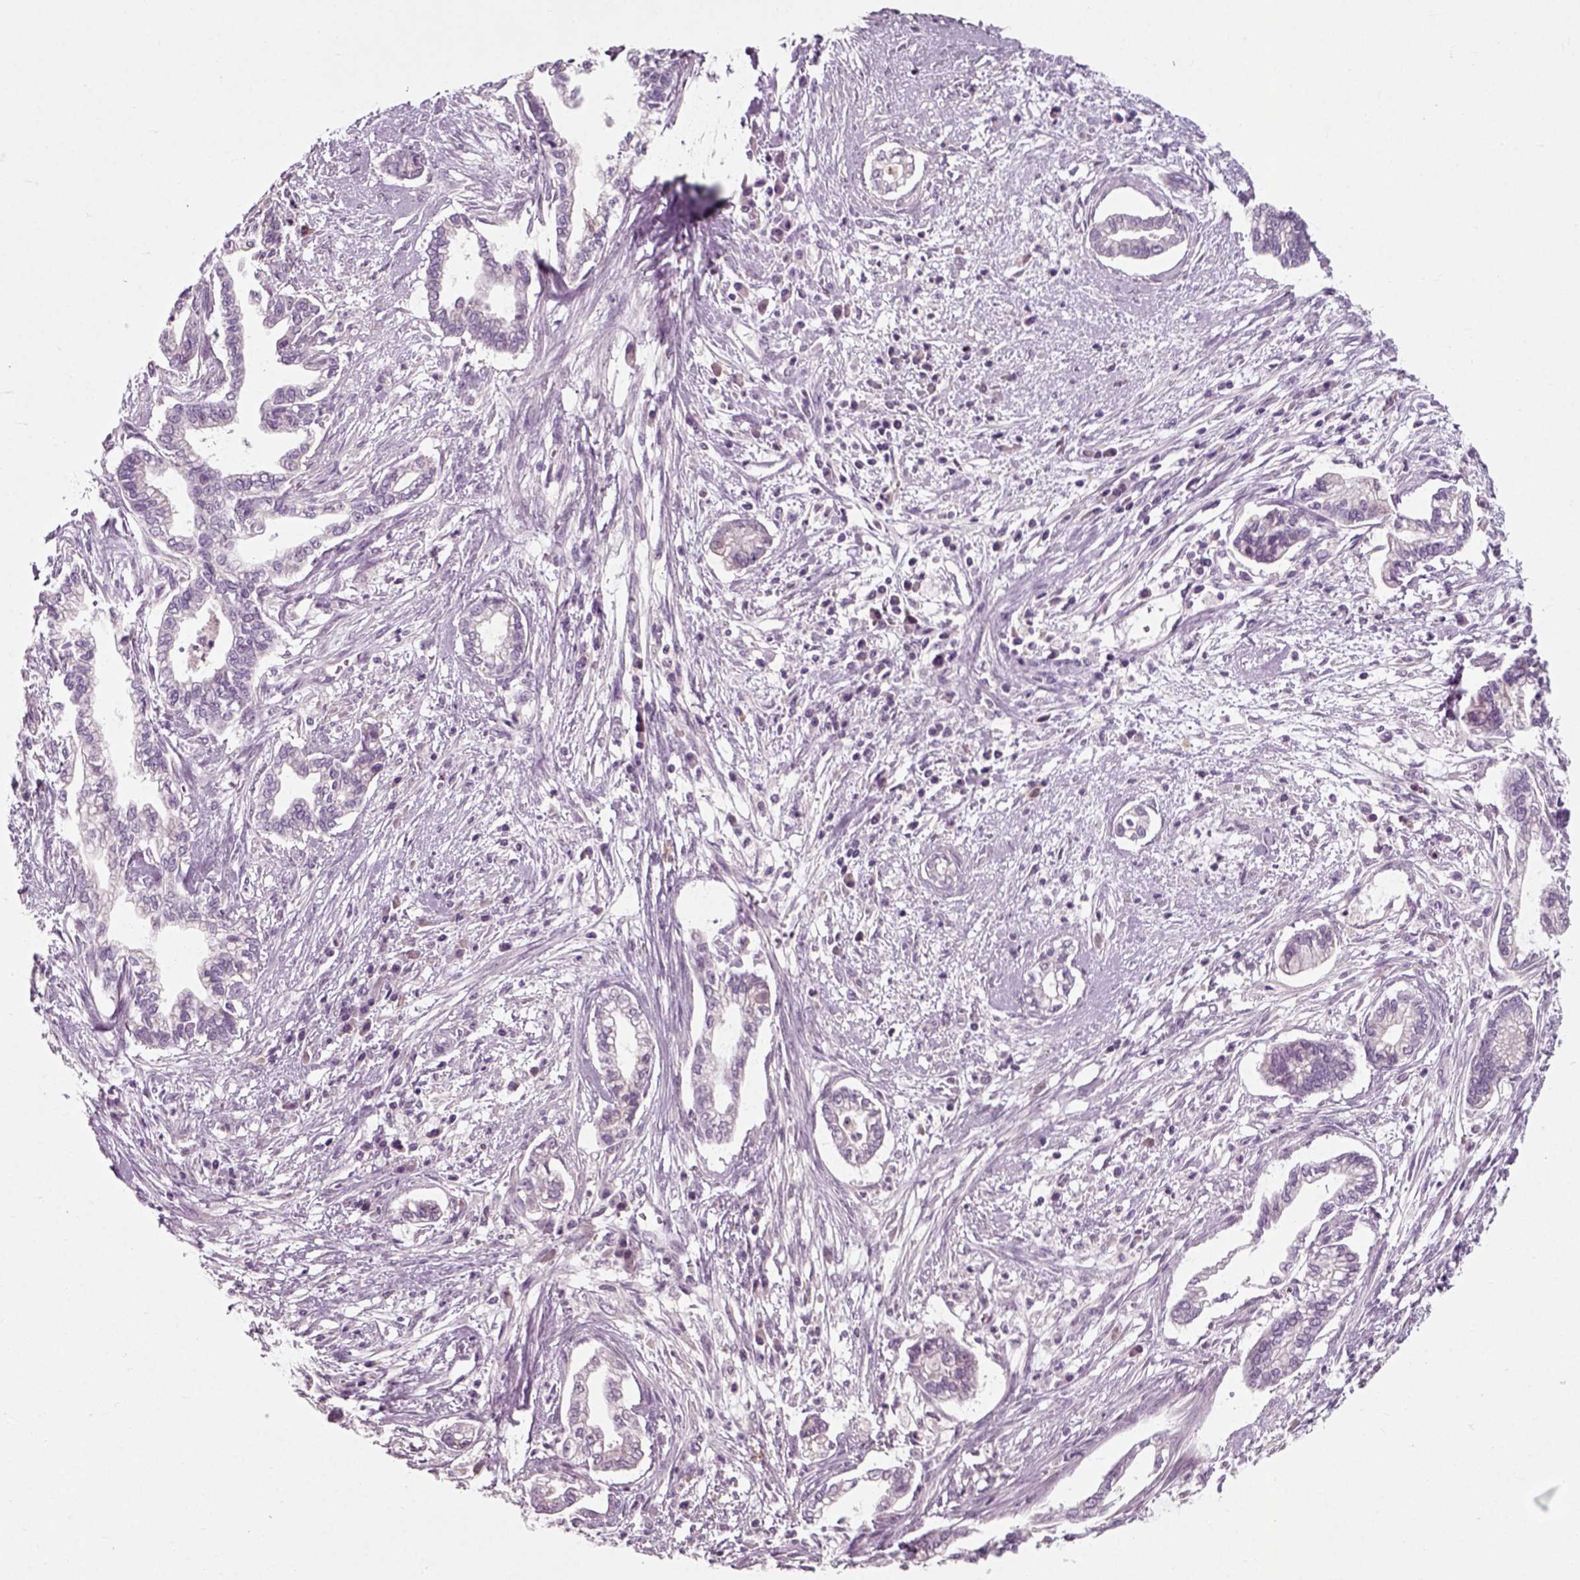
{"staining": {"intensity": "negative", "quantity": "none", "location": "none"}, "tissue": "cervical cancer", "cell_type": "Tumor cells", "image_type": "cancer", "snomed": [{"axis": "morphology", "description": "Adenocarcinoma, NOS"}, {"axis": "topography", "description": "Cervix"}], "caption": "Tumor cells show no significant positivity in cervical cancer.", "gene": "RND2", "patient": {"sex": "female", "age": 62}}